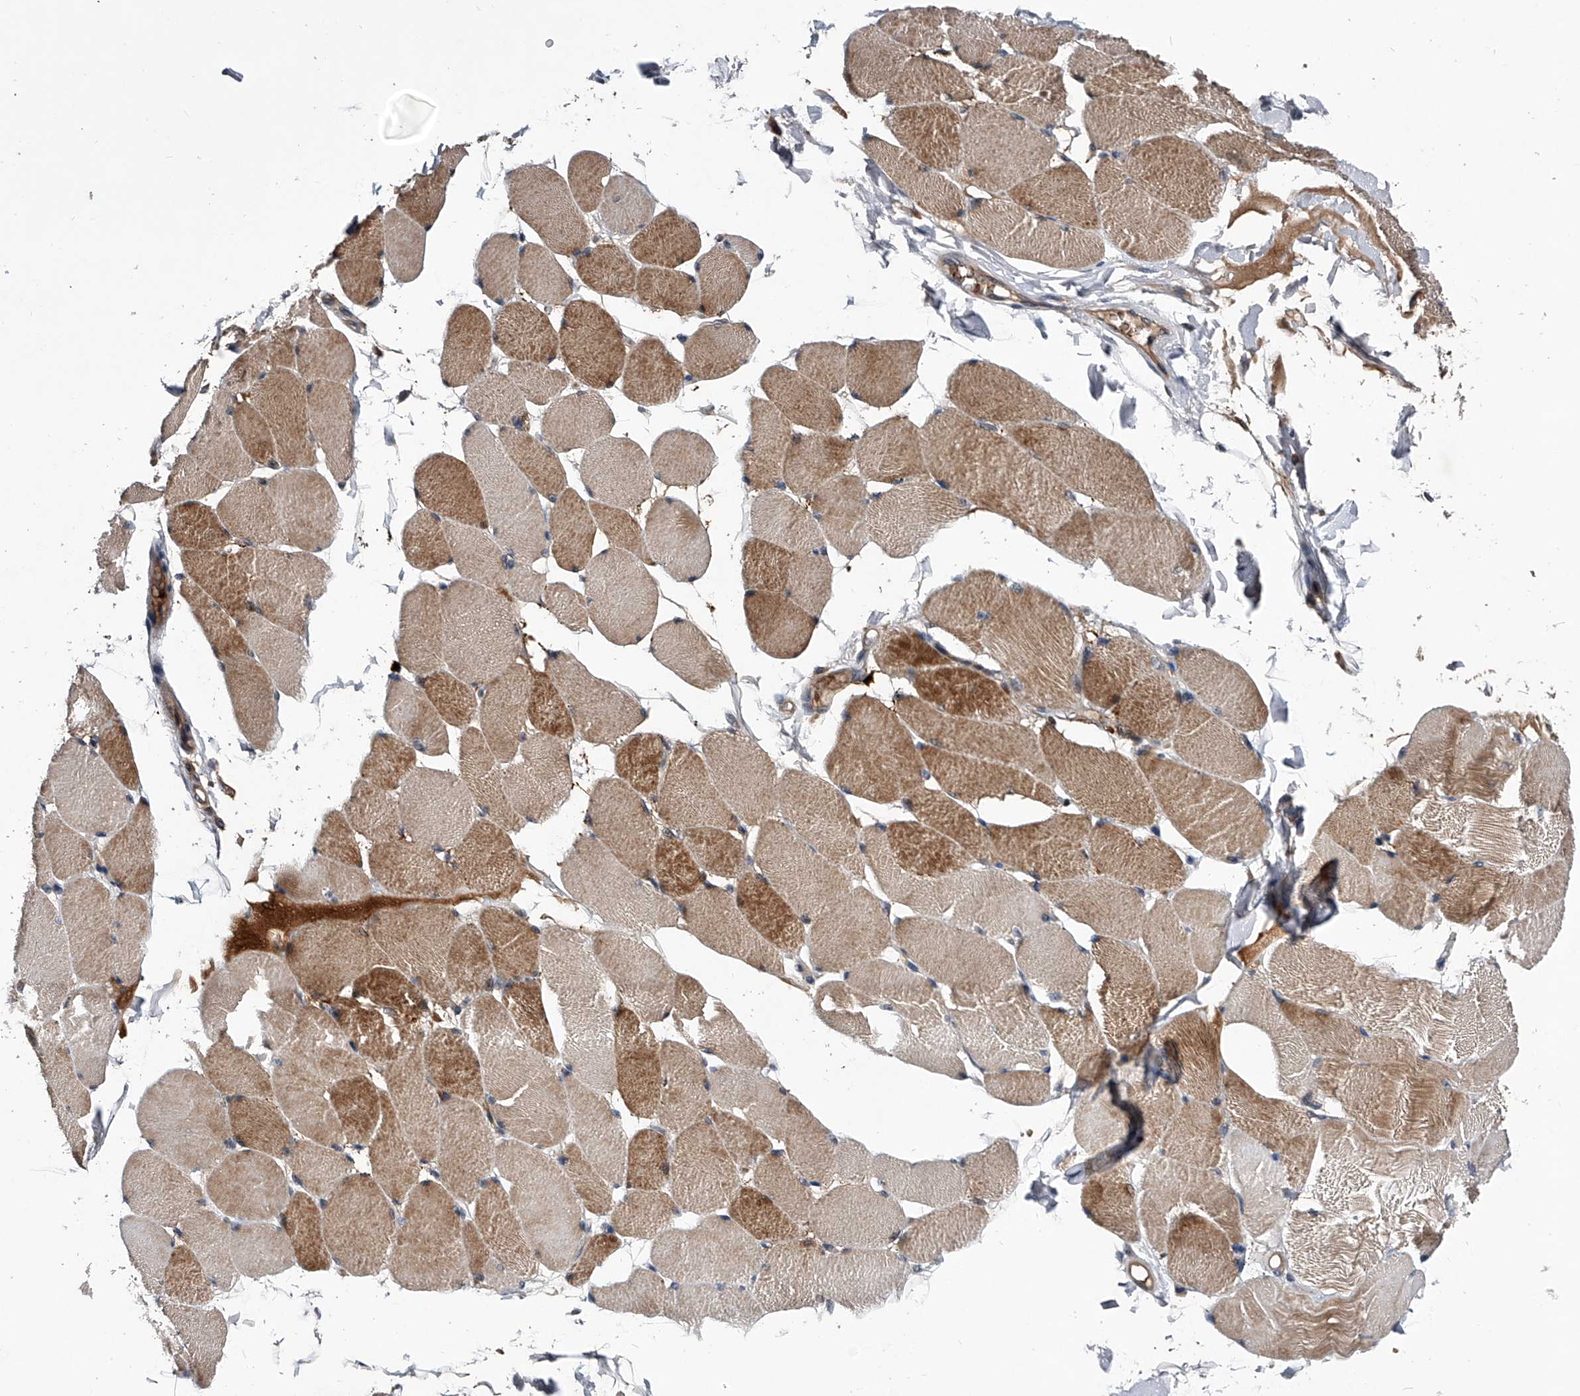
{"staining": {"intensity": "moderate", "quantity": "25%-75%", "location": "cytoplasmic/membranous"}, "tissue": "skeletal muscle", "cell_type": "Myocytes", "image_type": "normal", "snomed": [{"axis": "morphology", "description": "Normal tissue, NOS"}, {"axis": "topography", "description": "Skin"}, {"axis": "topography", "description": "Skeletal muscle"}], "caption": "Protein analysis of normal skeletal muscle shows moderate cytoplasmic/membranous expression in about 25%-75% of myocytes.", "gene": "ZNF30", "patient": {"sex": "male", "age": 83}}